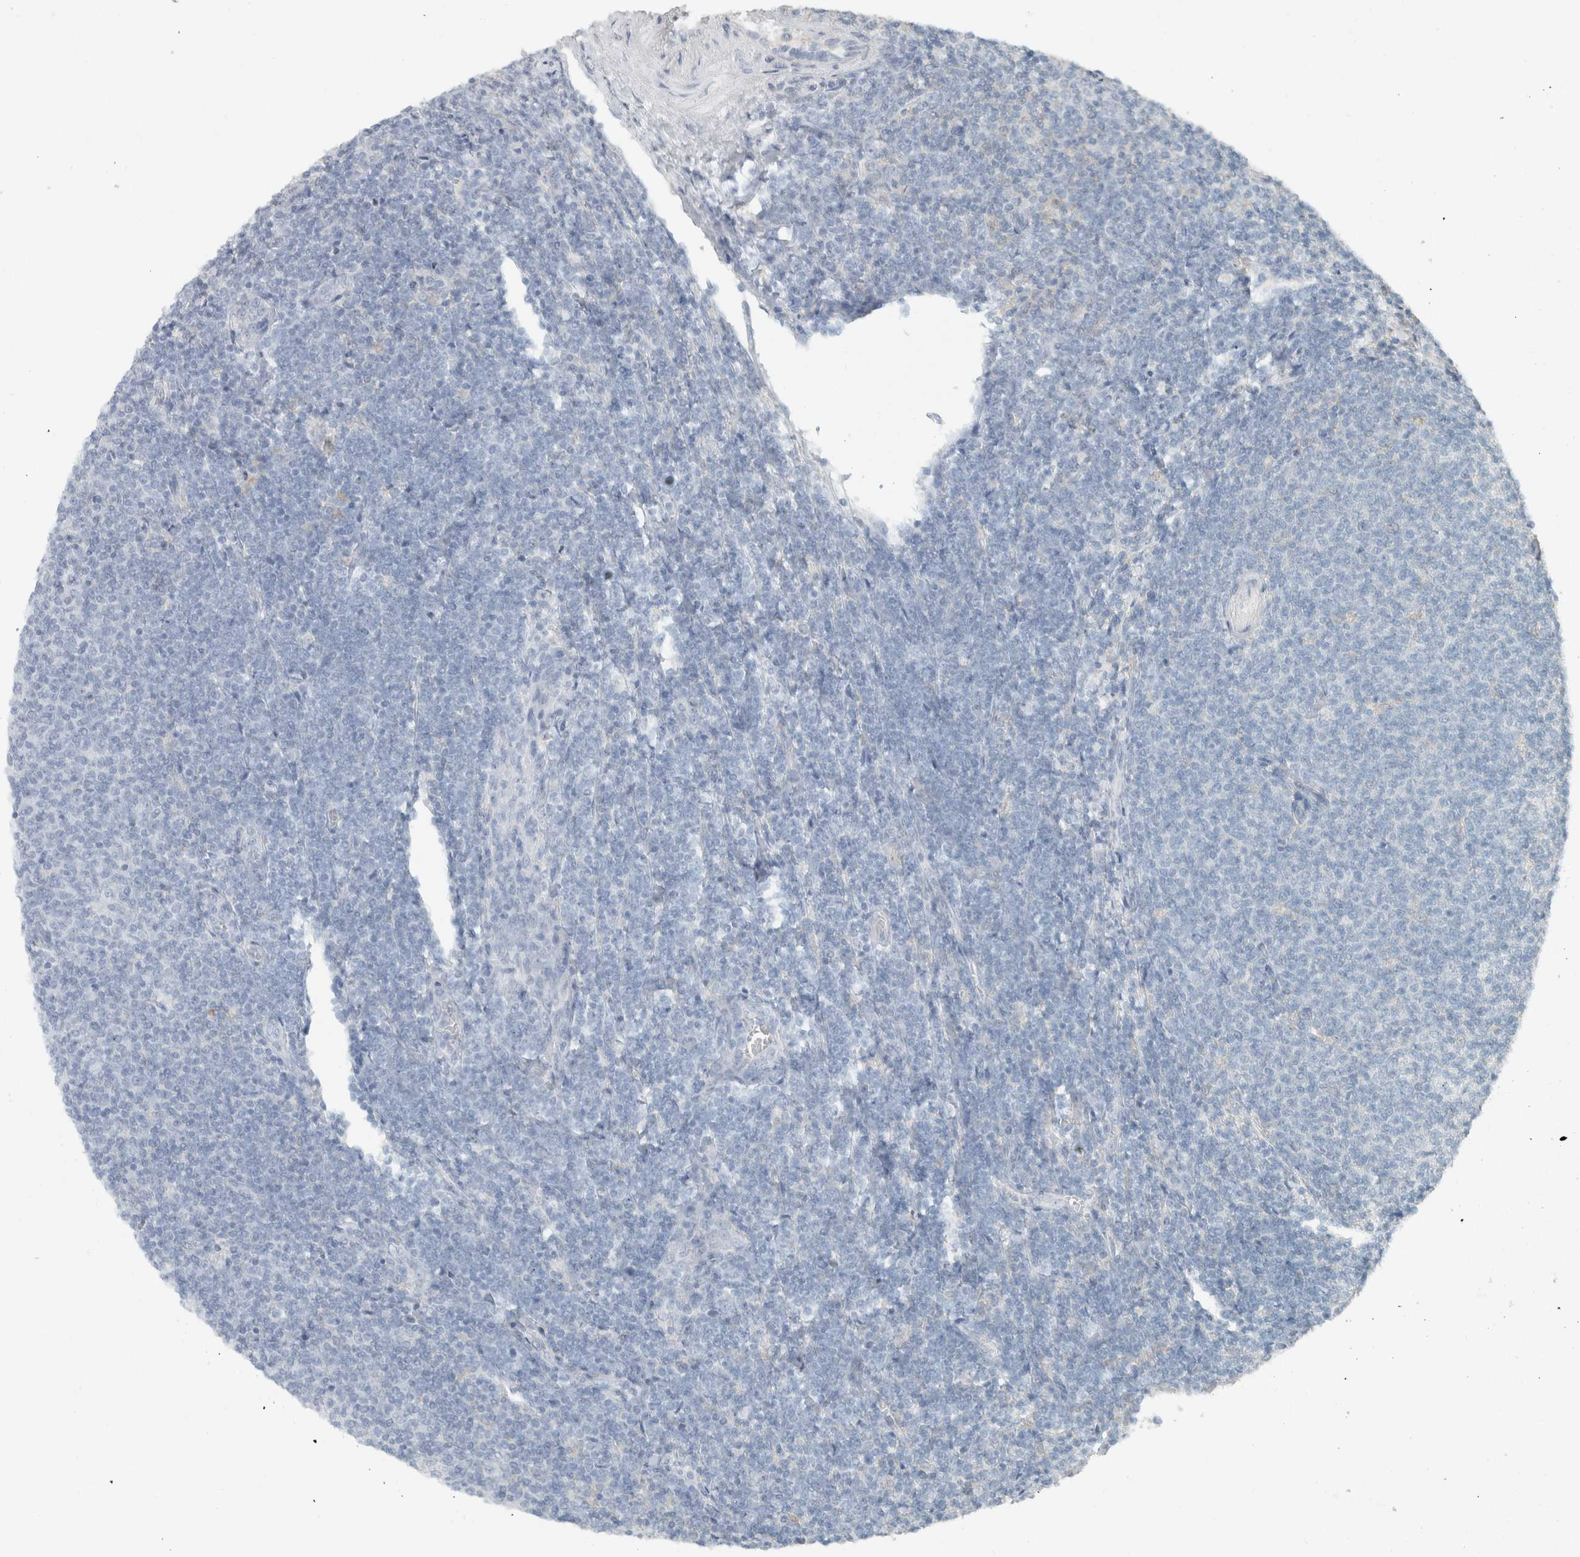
{"staining": {"intensity": "negative", "quantity": "none", "location": "none"}, "tissue": "lymphoma", "cell_type": "Tumor cells", "image_type": "cancer", "snomed": [{"axis": "morphology", "description": "Malignant lymphoma, non-Hodgkin's type, Low grade"}, {"axis": "topography", "description": "Lymph node"}], "caption": "Immunohistochemistry histopathology image of neoplastic tissue: human low-grade malignant lymphoma, non-Hodgkin's type stained with DAB shows no significant protein staining in tumor cells.", "gene": "SCIN", "patient": {"sex": "male", "age": 66}}